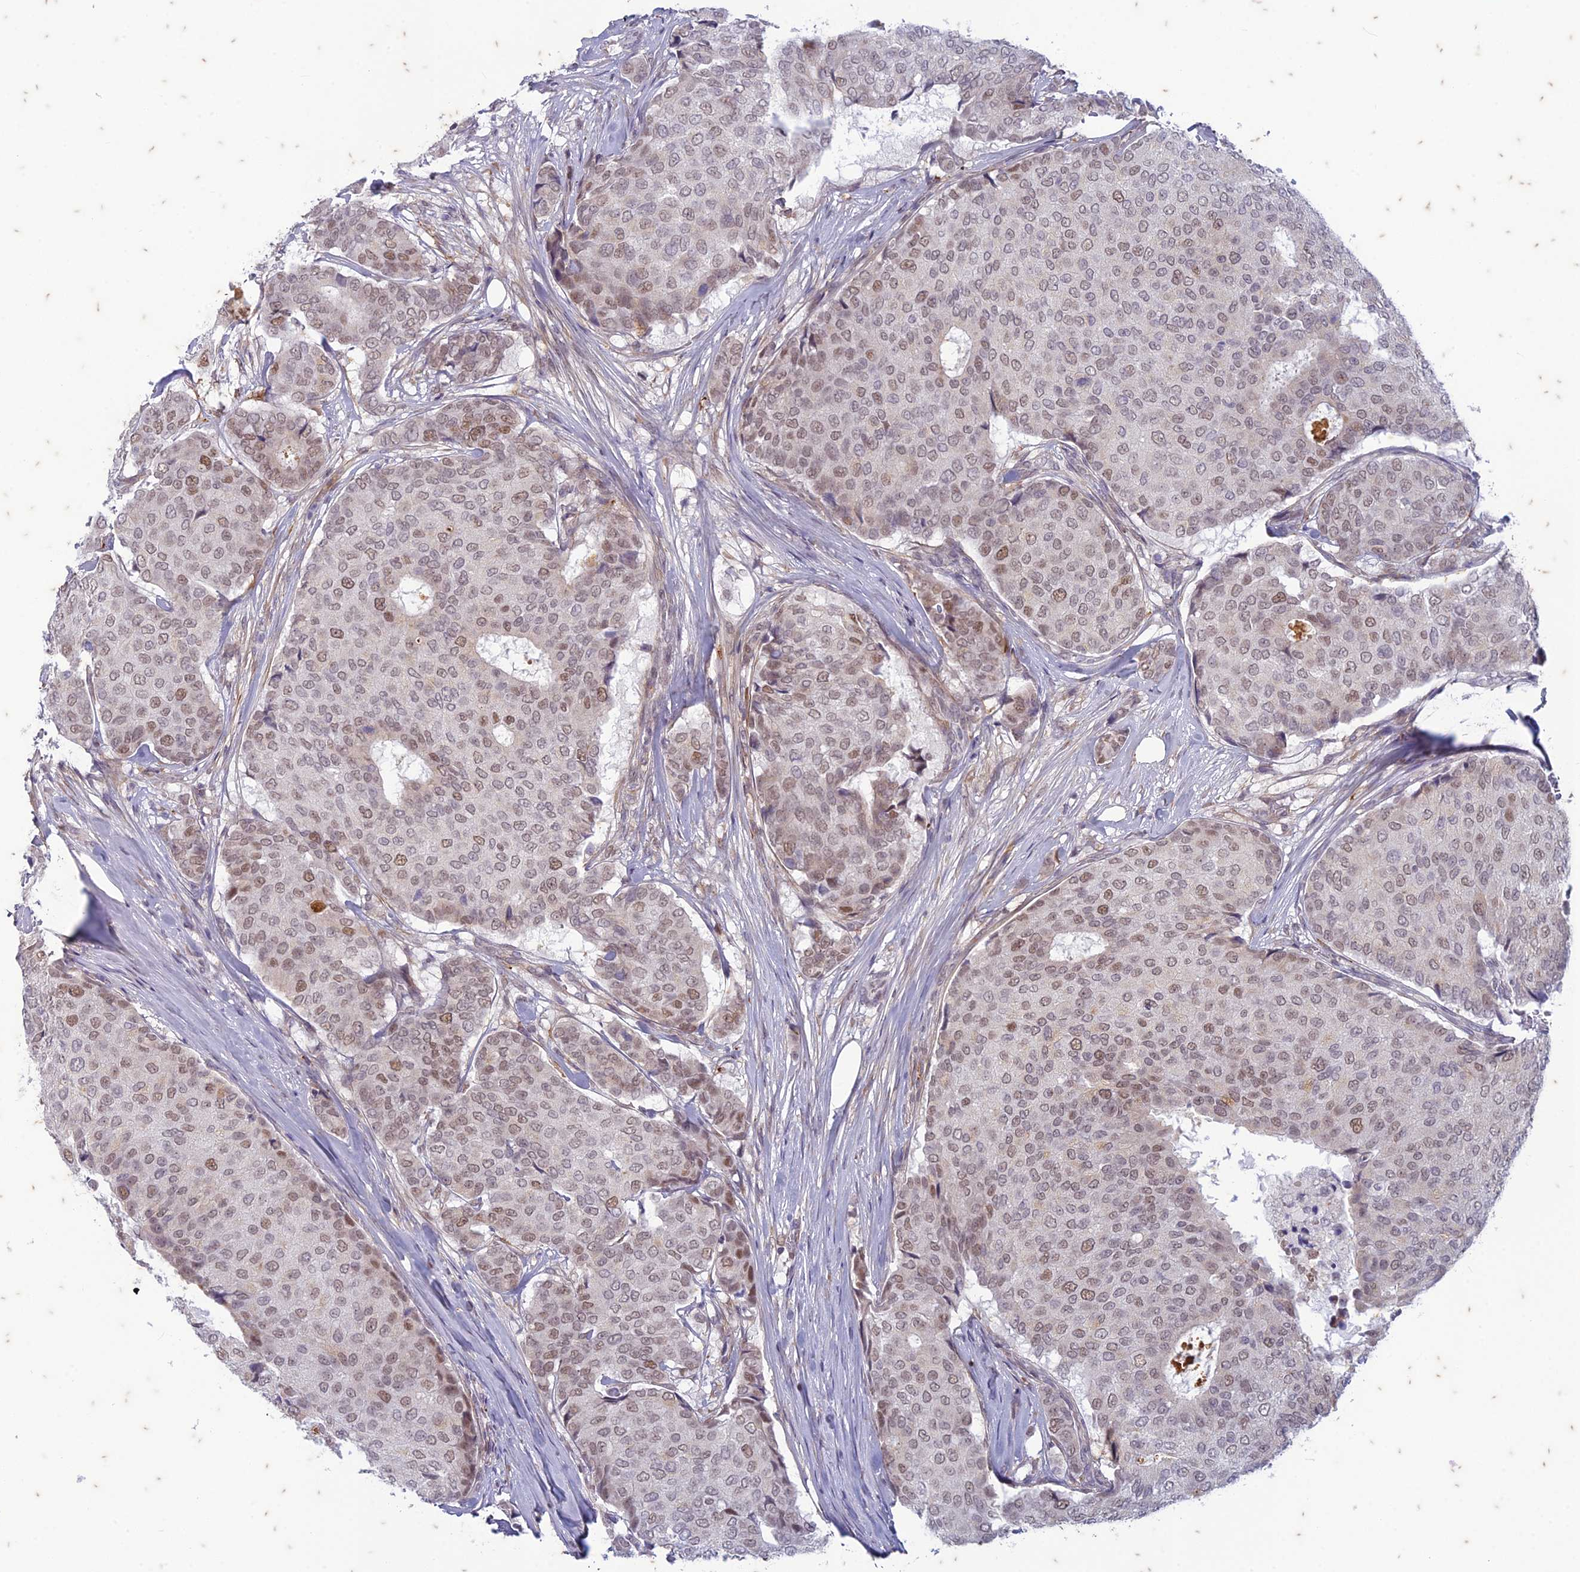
{"staining": {"intensity": "weak", "quantity": ">75%", "location": "nuclear"}, "tissue": "breast cancer", "cell_type": "Tumor cells", "image_type": "cancer", "snomed": [{"axis": "morphology", "description": "Duct carcinoma"}, {"axis": "topography", "description": "Breast"}], "caption": "A brown stain shows weak nuclear positivity of a protein in human breast invasive ductal carcinoma tumor cells.", "gene": "PABPN1L", "patient": {"sex": "female", "age": 75}}